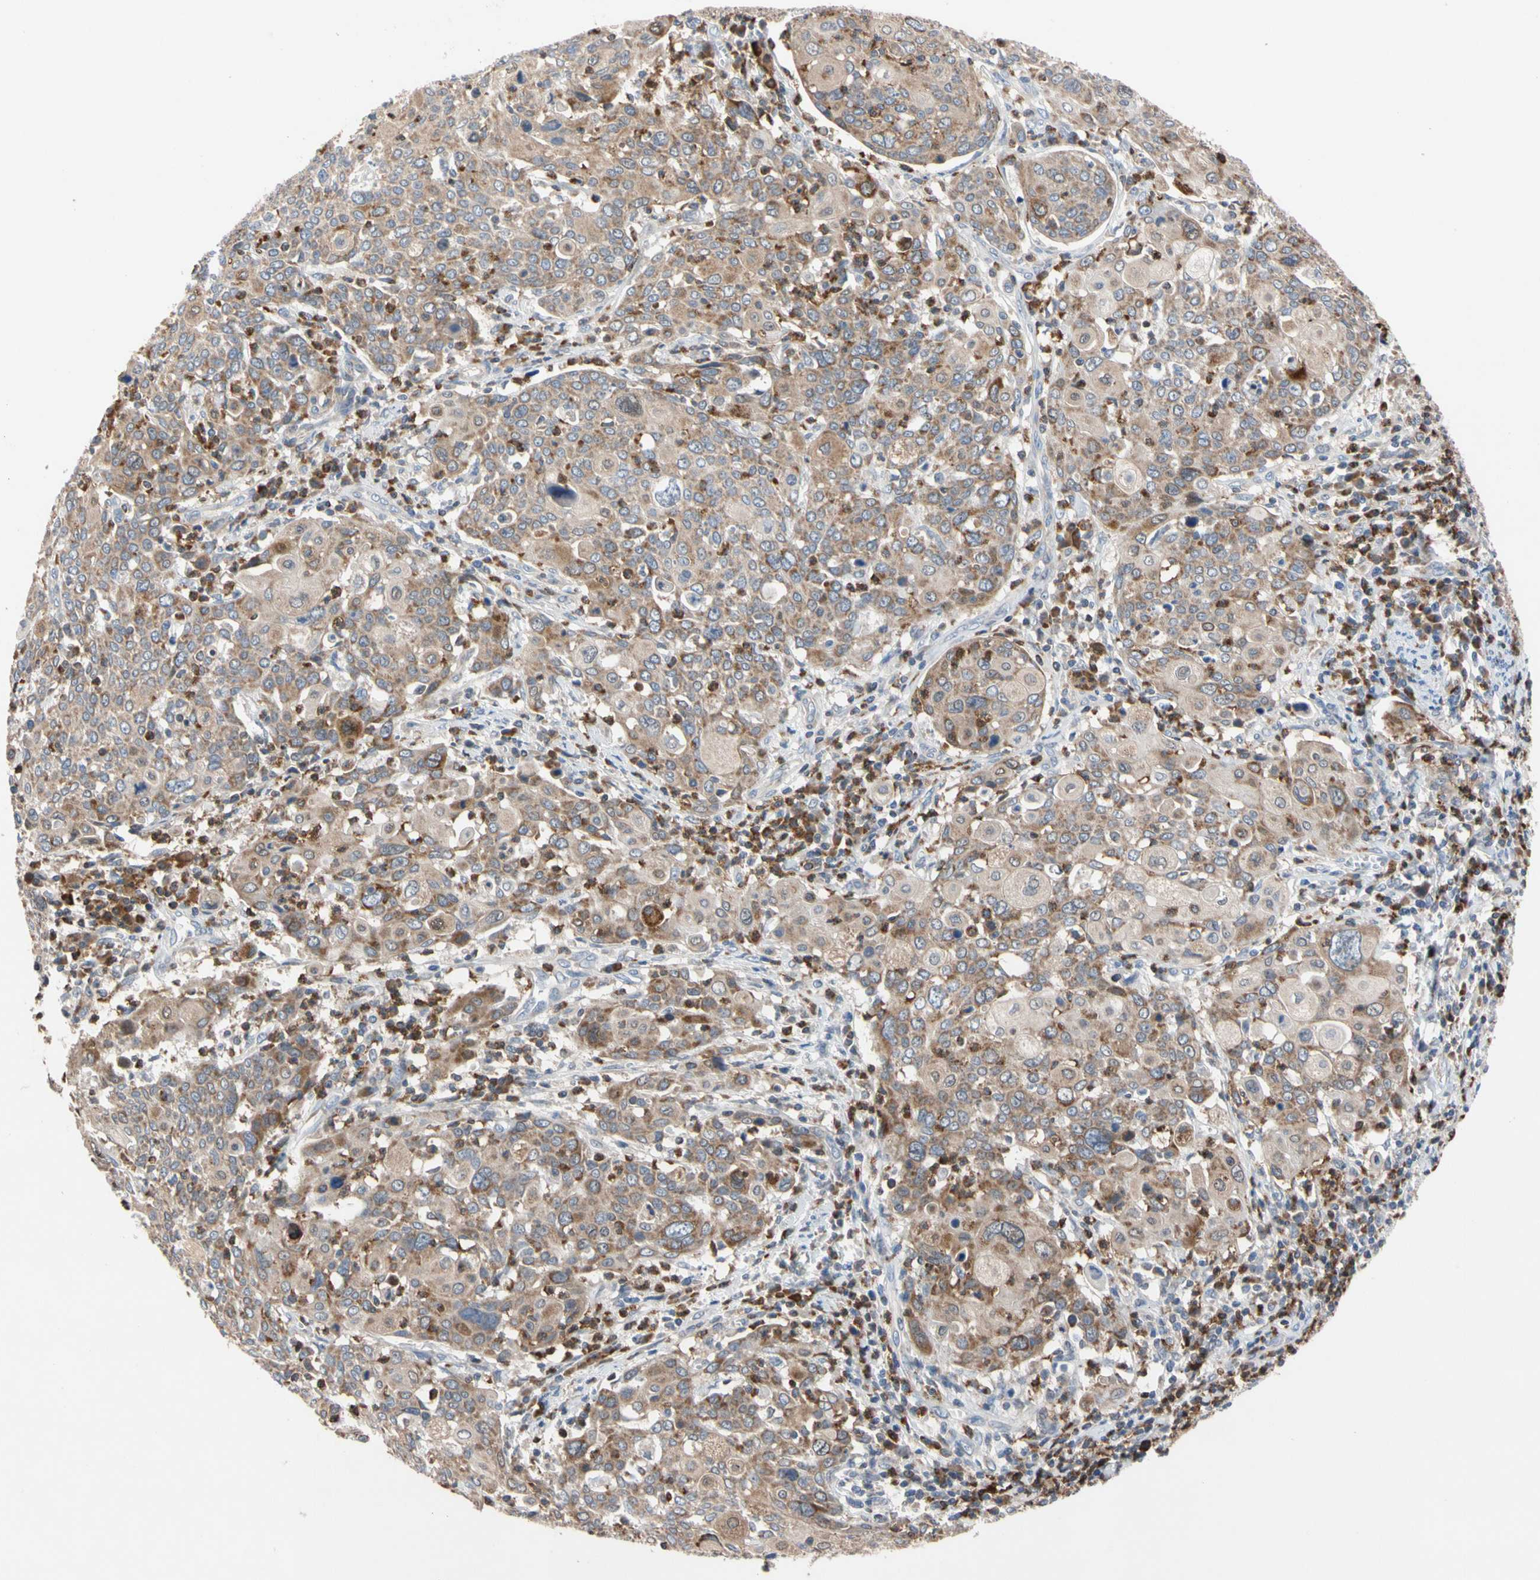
{"staining": {"intensity": "moderate", "quantity": "25%-75%", "location": "cytoplasmic/membranous"}, "tissue": "cervical cancer", "cell_type": "Tumor cells", "image_type": "cancer", "snomed": [{"axis": "morphology", "description": "Squamous cell carcinoma, NOS"}, {"axis": "topography", "description": "Cervix"}], "caption": "Immunohistochemistry (IHC) (DAB (3,3'-diaminobenzidine)) staining of cervical squamous cell carcinoma demonstrates moderate cytoplasmic/membranous protein staining in about 25%-75% of tumor cells.", "gene": "MCL1", "patient": {"sex": "female", "age": 40}}